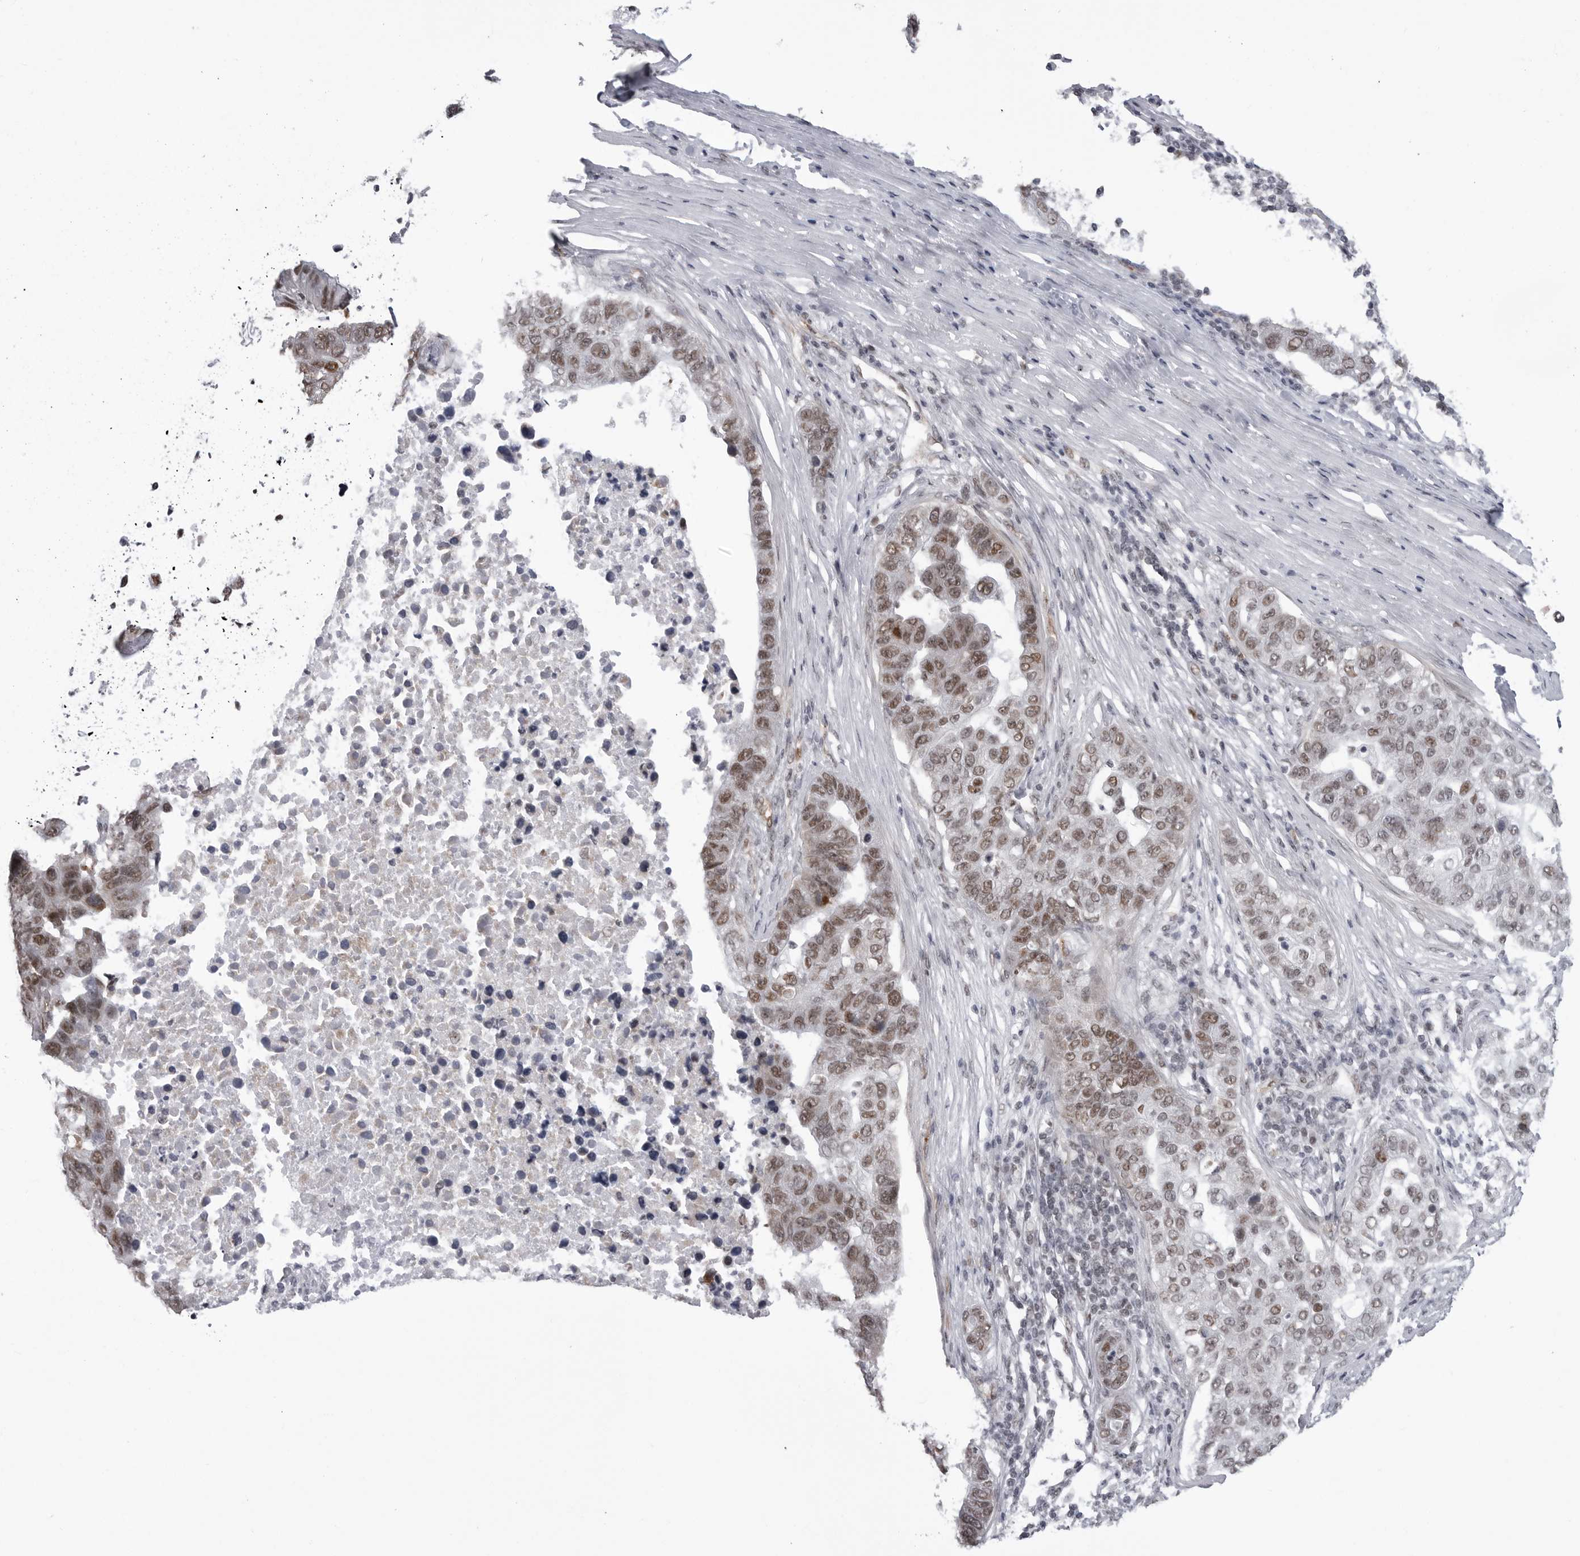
{"staining": {"intensity": "moderate", "quantity": ">75%", "location": "nuclear"}, "tissue": "pancreatic cancer", "cell_type": "Tumor cells", "image_type": "cancer", "snomed": [{"axis": "morphology", "description": "Adenocarcinoma, NOS"}, {"axis": "topography", "description": "Pancreas"}], "caption": "Tumor cells display medium levels of moderate nuclear staining in about >75% of cells in human pancreatic cancer.", "gene": "RNF26", "patient": {"sex": "female", "age": 61}}